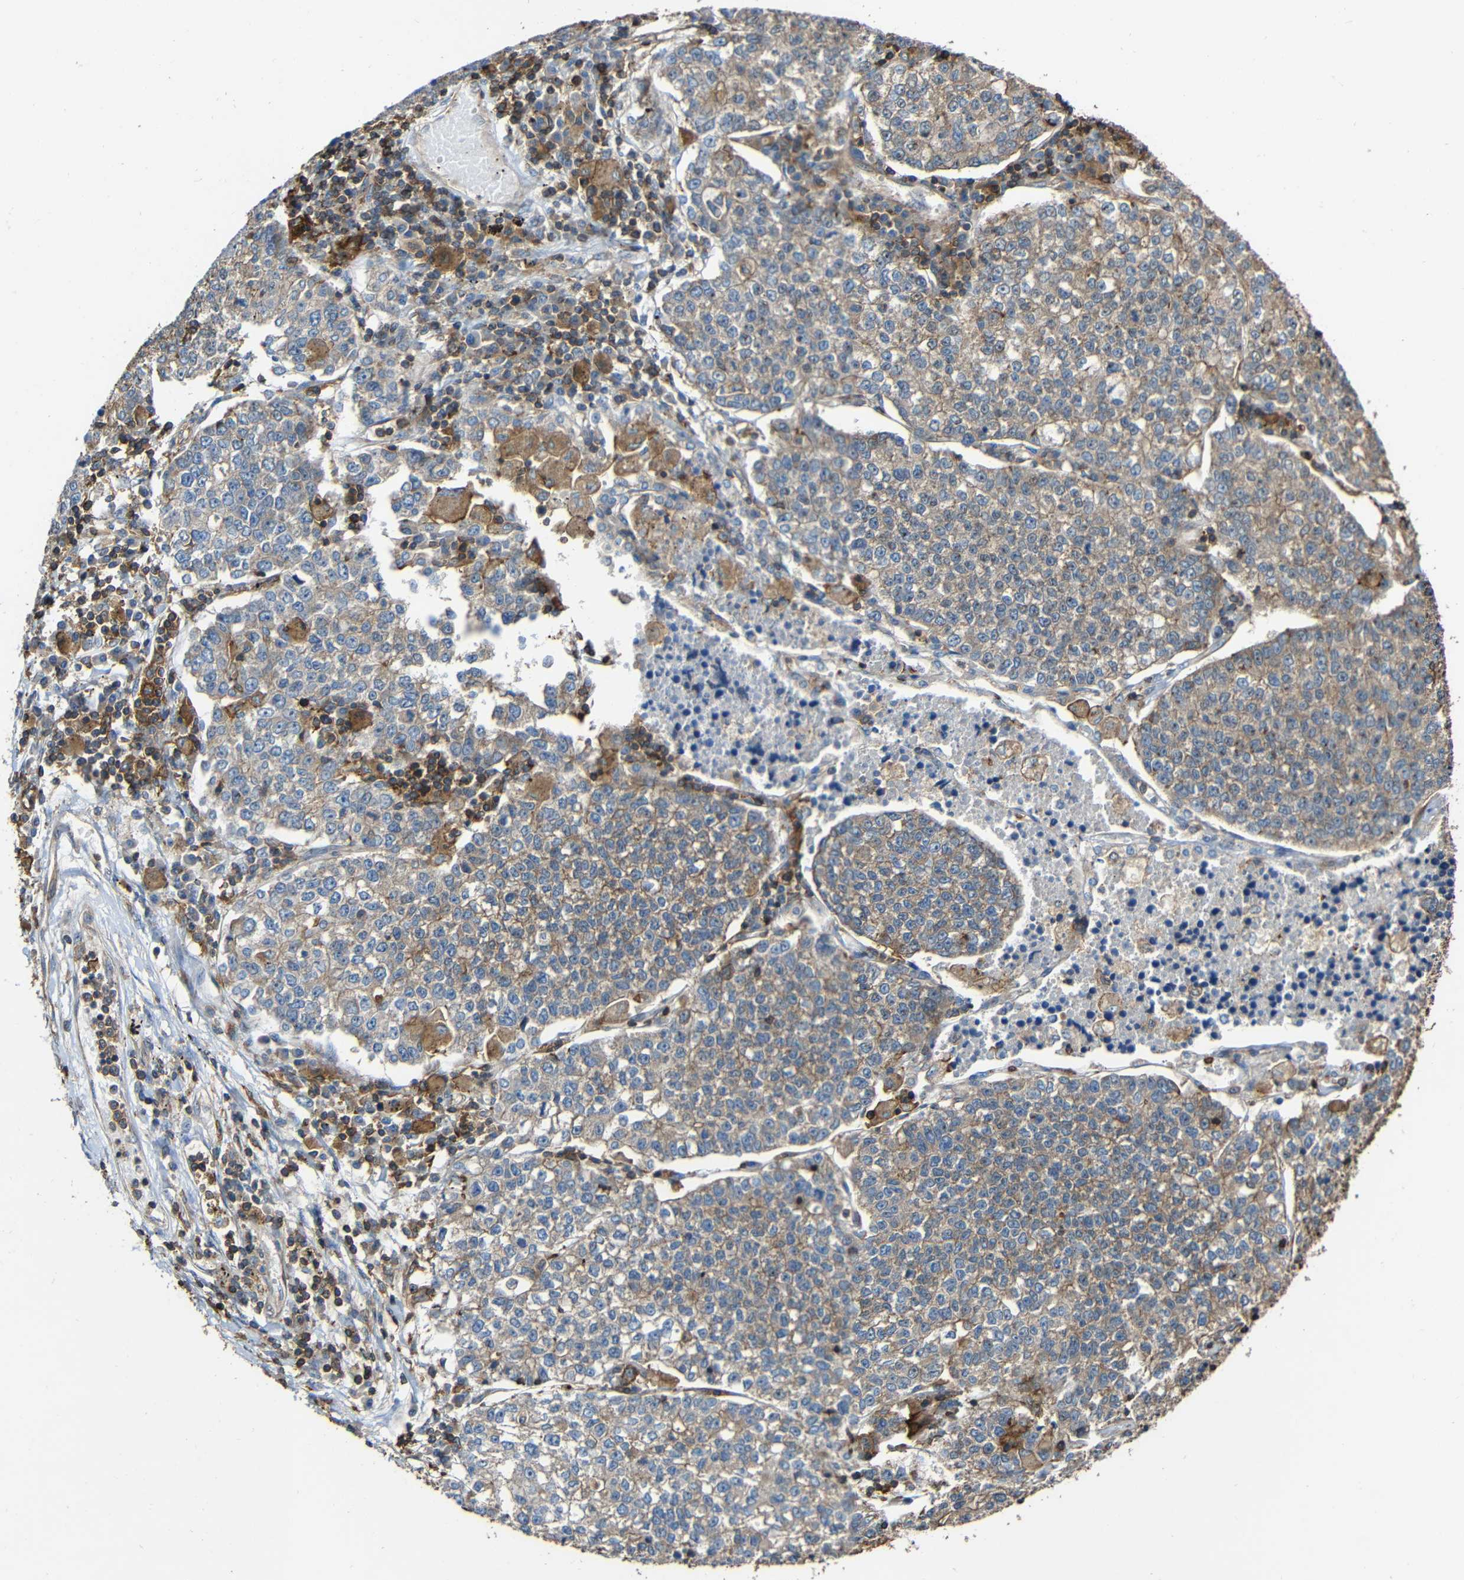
{"staining": {"intensity": "weak", "quantity": "<25%", "location": "cytoplasmic/membranous"}, "tissue": "lung cancer", "cell_type": "Tumor cells", "image_type": "cancer", "snomed": [{"axis": "morphology", "description": "Adenocarcinoma, NOS"}, {"axis": "topography", "description": "Lung"}], "caption": "Immunohistochemistry photomicrograph of human lung cancer stained for a protein (brown), which reveals no positivity in tumor cells.", "gene": "RHOT2", "patient": {"sex": "male", "age": 49}}